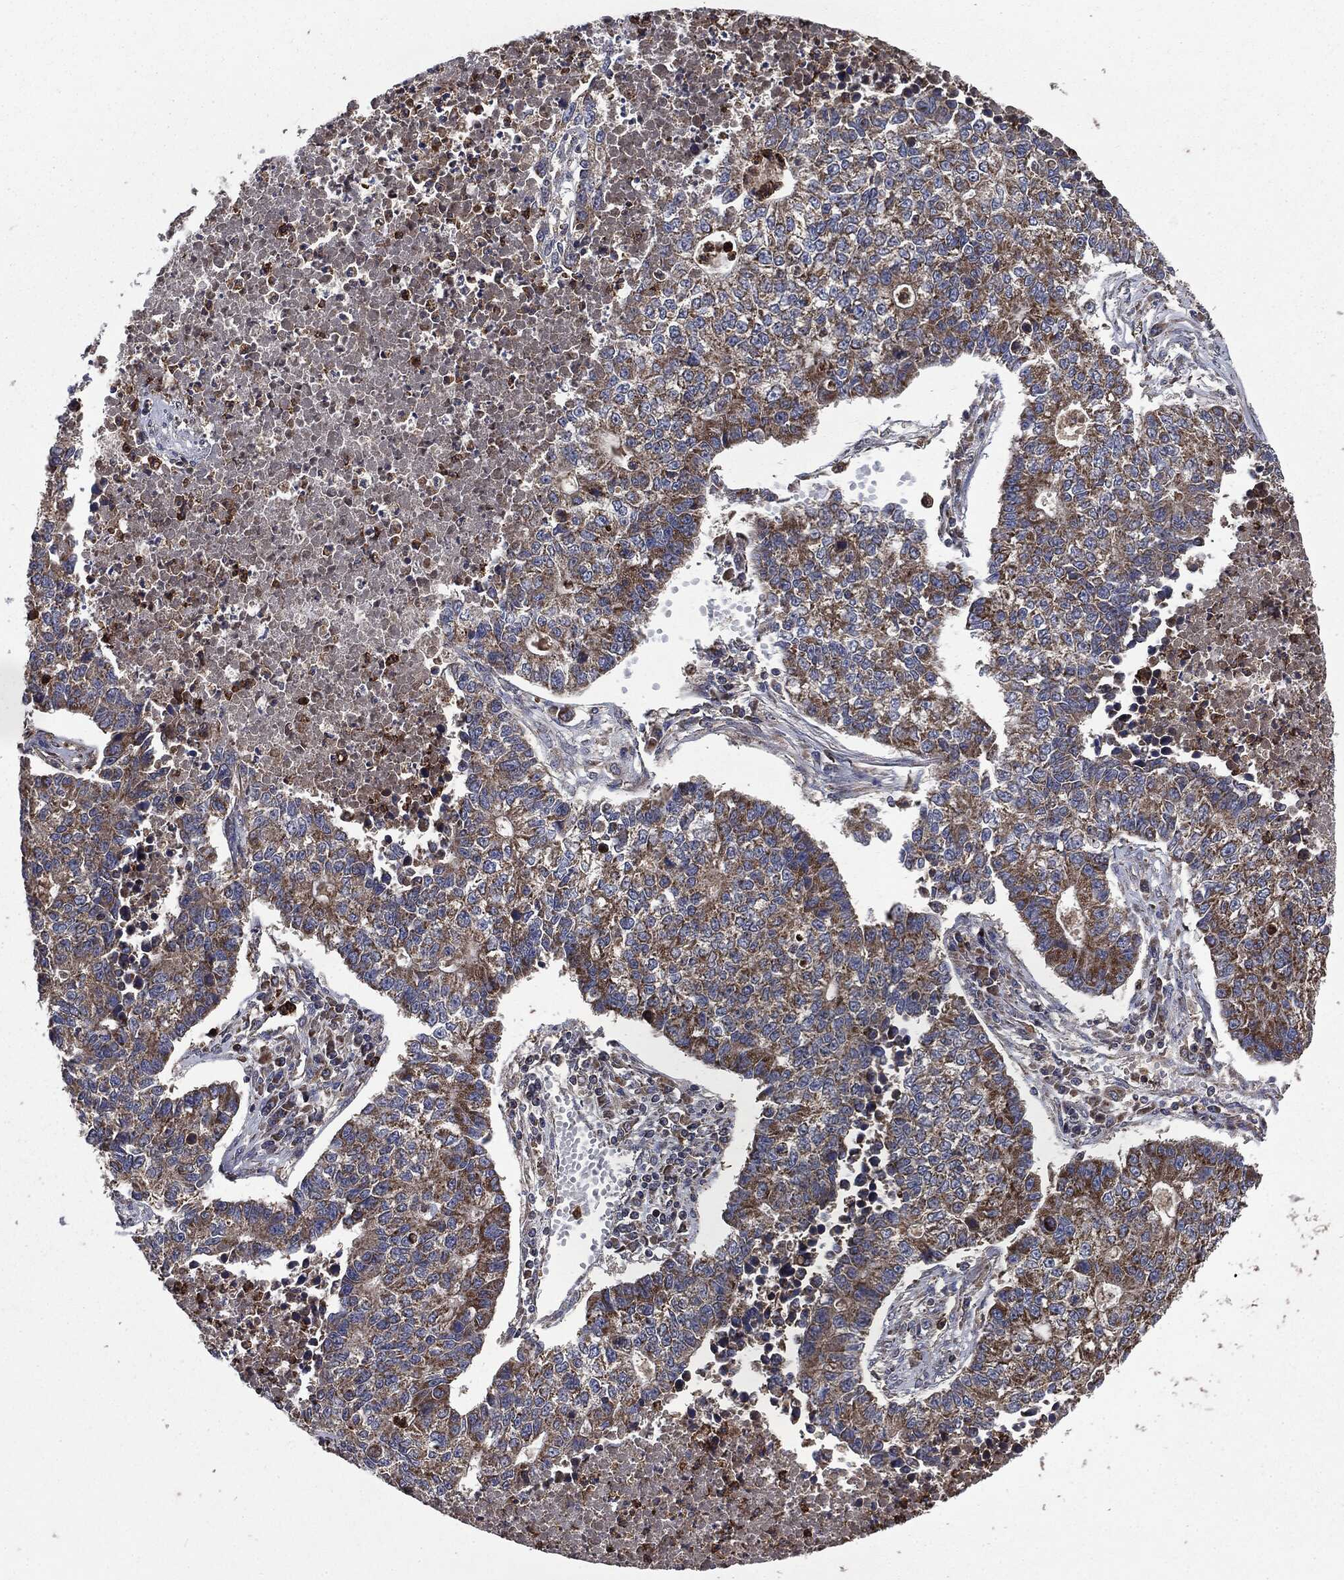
{"staining": {"intensity": "moderate", "quantity": ">75%", "location": "cytoplasmic/membranous"}, "tissue": "lung cancer", "cell_type": "Tumor cells", "image_type": "cancer", "snomed": [{"axis": "morphology", "description": "Adenocarcinoma, NOS"}, {"axis": "topography", "description": "Lung"}], "caption": "Approximately >75% of tumor cells in lung cancer reveal moderate cytoplasmic/membranous protein expression as visualized by brown immunohistochemical staining.", "gene": "MAPK6", "patient": {"sex": "male", "age": 57}}